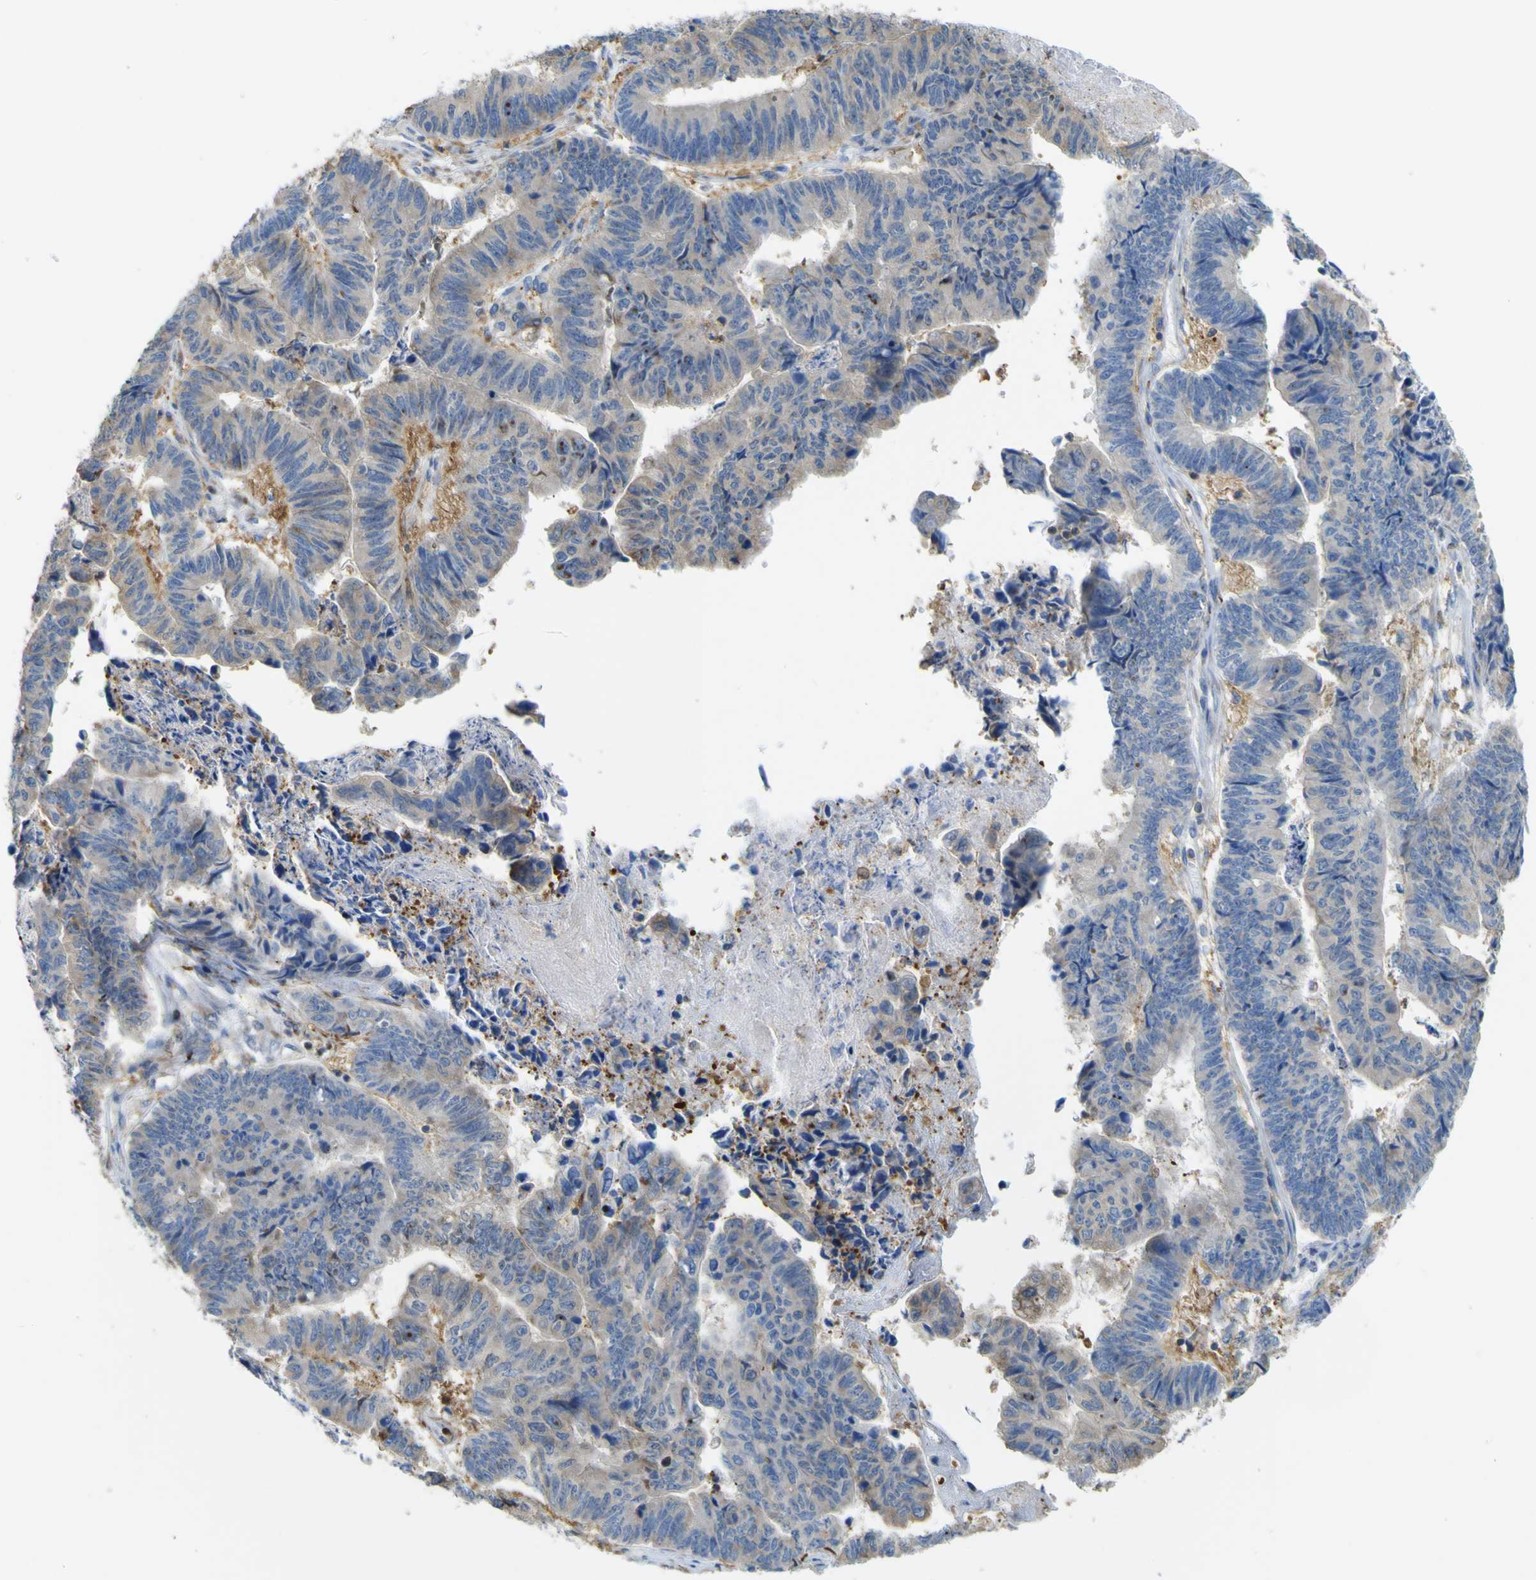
{"staining": {"intensity": "moderate", "quantity": "25%-75%", "location": "cytoplasmic/membranous"}, "tissue": "stomach cancer", "cell_type": "Tumor cells", "image_type": "cancer", "snomed": [{"axis": "morphology", "description": "Adenocarcinoma, NOS"}, {"axis": "topography", "description": "Stomach, lower"}], "caption": "Immunohistochemical staining of stomach adenocarcinoma exhibits medium levels of moderate cytoplasmic/membranous protein positivity in approximately 25%-75% of tumor cells.", "gene": "ABHD3", "patient": {"sex": "male", "age": 77}}